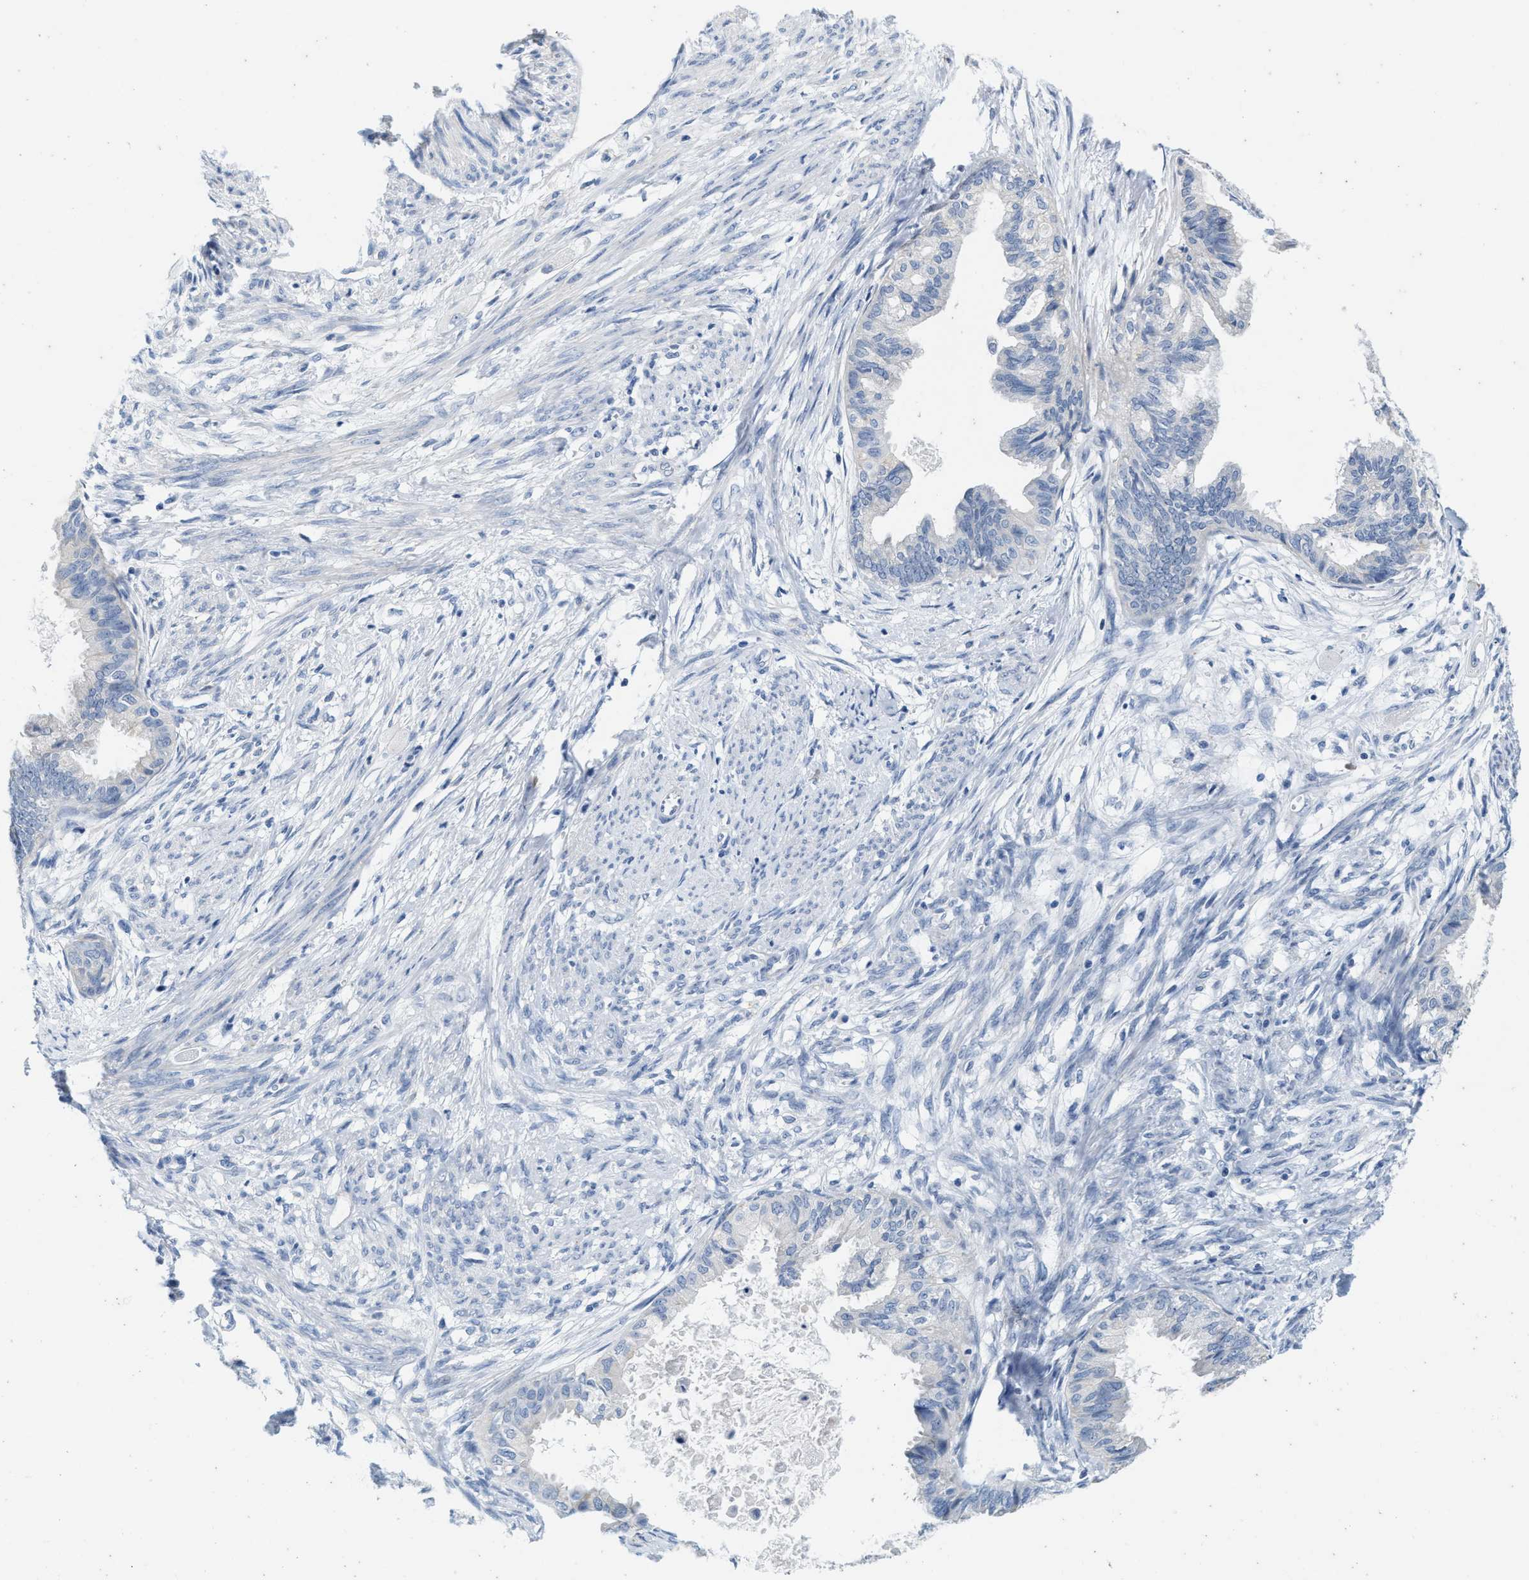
{"staining": {"intensity": "negative", "quantity": "none", "location": "none"}, "tissue": "cervical cancer", "cell_type": "Tumor cells", "image_type": "cancer", "snomed": [{"axis": "morphology", "description": "Normal tissue, NOS"}, {"axis": "morphology", "description": "Adenocarcinoma, NOS"}, {"axis": "topography", "description": "Cervix"}, {"axis": "topography", "description": "Endometrium"}], "caption": "DAB (3,3'-diaminobenzidine) immunohistochemical staining of cervical adenocarcinoma displays no significant staining in tumor cells.", "gene": "ABCB11", "patient": {"sex": "female", "age": 86}}